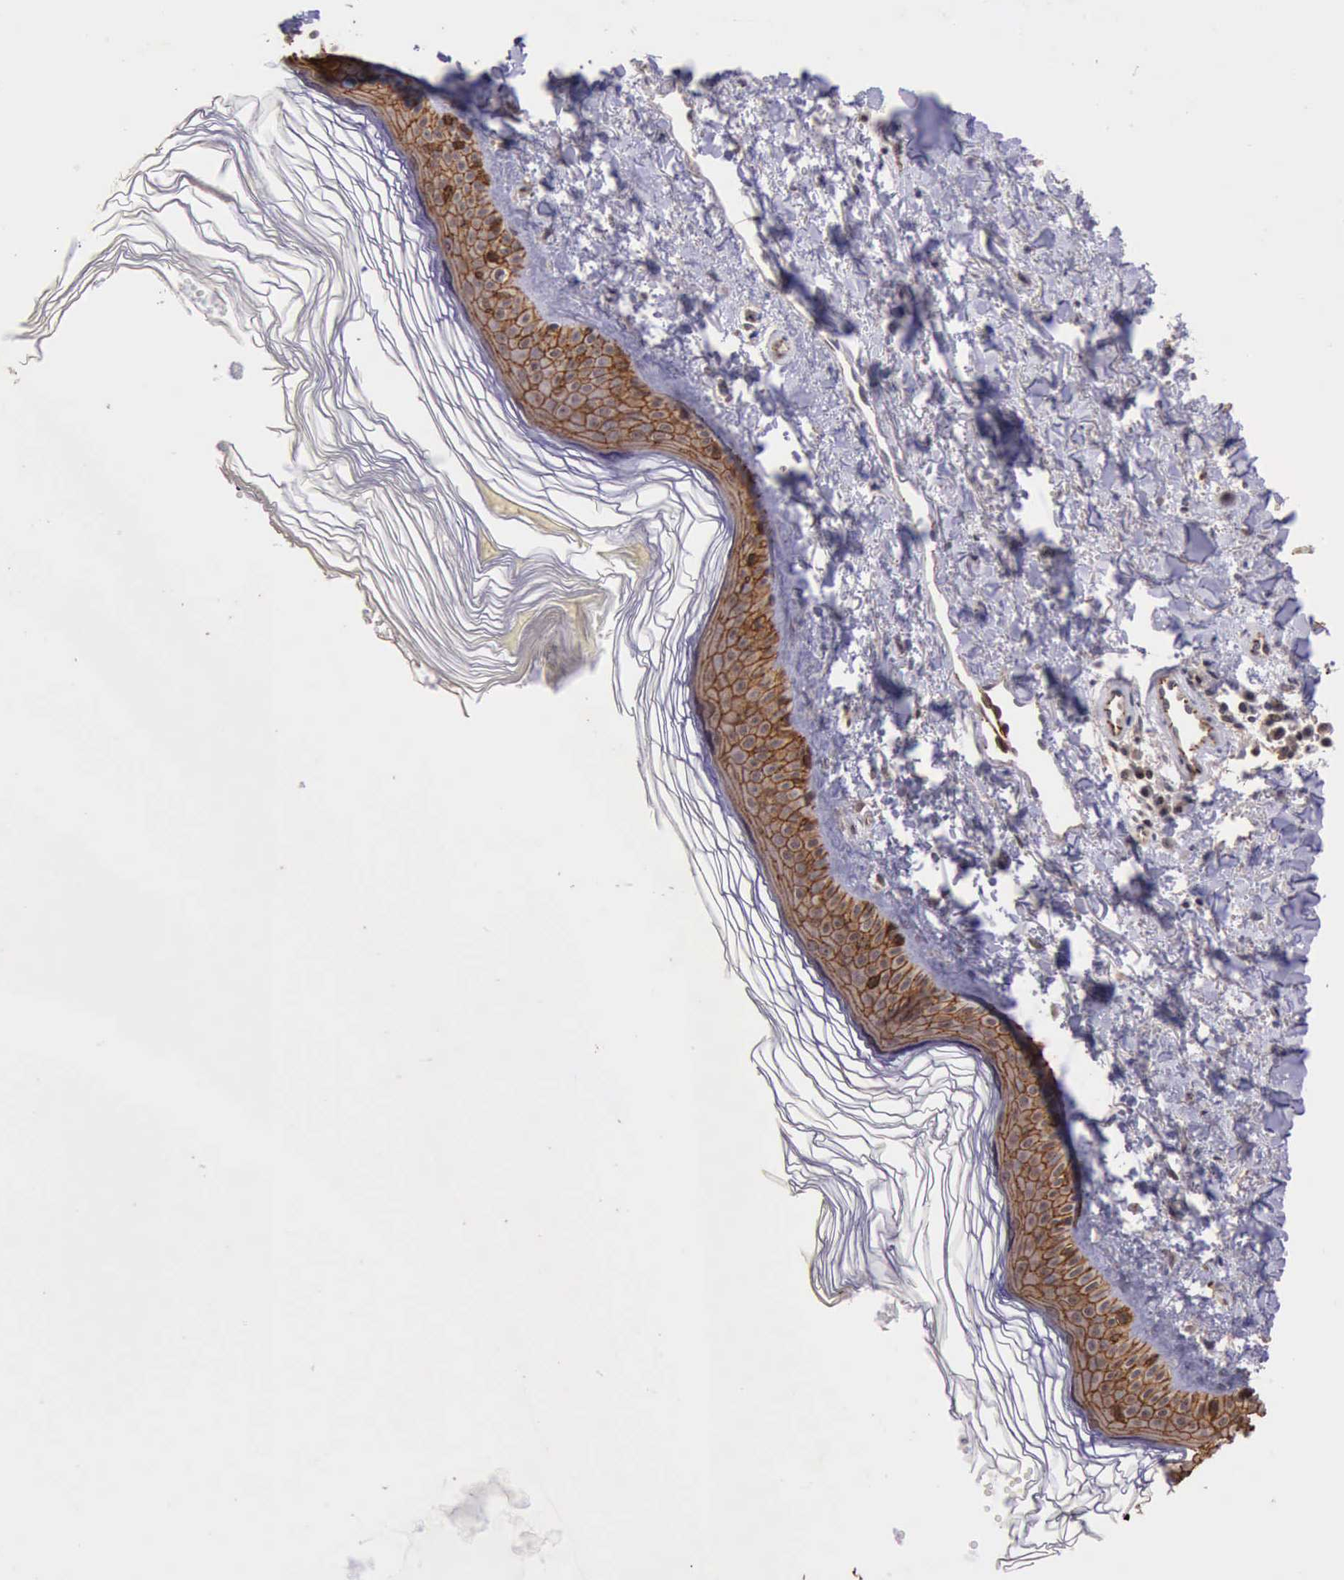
{"staining": {"intensity": "moderate", "quantity": ">75%", "location": "cytoplasmic/membranous"}, "tissue": "melanoma", "cell_type": "Tumor cells", "image_type": "cancer", "snomed": [{"axis": "morphology", "description": "Malignant melanoma, NOS"}, {"axis": "topography", "description": "Skin"}], "caption": "There is medium levels of moderate cytoplasmic/membranous positivity in tumor cells of melanoma, as demonstrated by immunohistochemical staining (brown color).", "gene": "CTNNB1", "patient": {"sex": "female", "age": 73}}